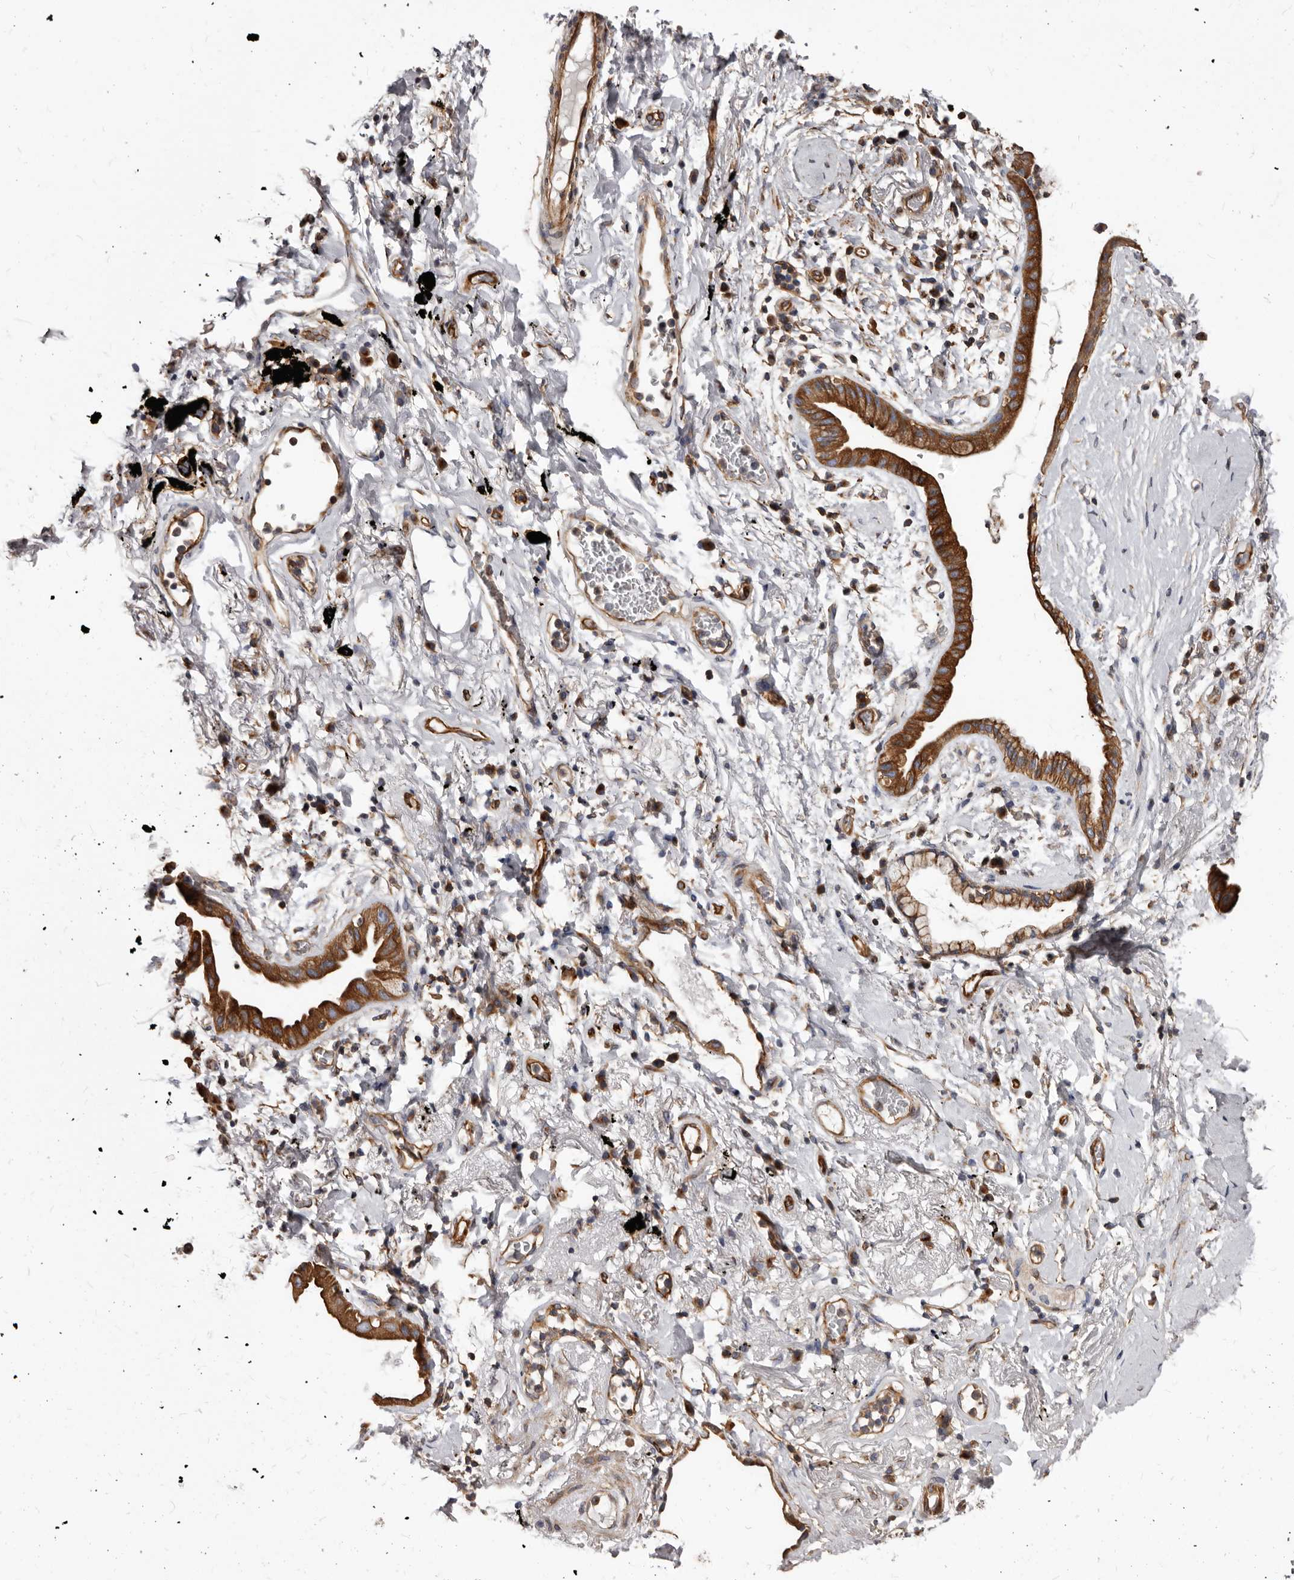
{"staining": {"intensity": "moderate", "quantity": ">75%", "location": "cytoplasmic/membranous"}, "tissue": "lung cancer", "cell_type": "Tumor cells", "image_type": "cancer", "snomed": [{"axis": "morphology", "description": "Adenocarcinoma, NOS"}, {"axis": "topography", "description": "Lung"}], "caption": "Adenocarcinoma (lung) tissue exhibits moderate cytoplasmic/membranous positivity in about >75% of tumor cells Nuclei are stained in blue.", "gene": "NIBAN1", "patient": {"sex": "female", "age": 70}}